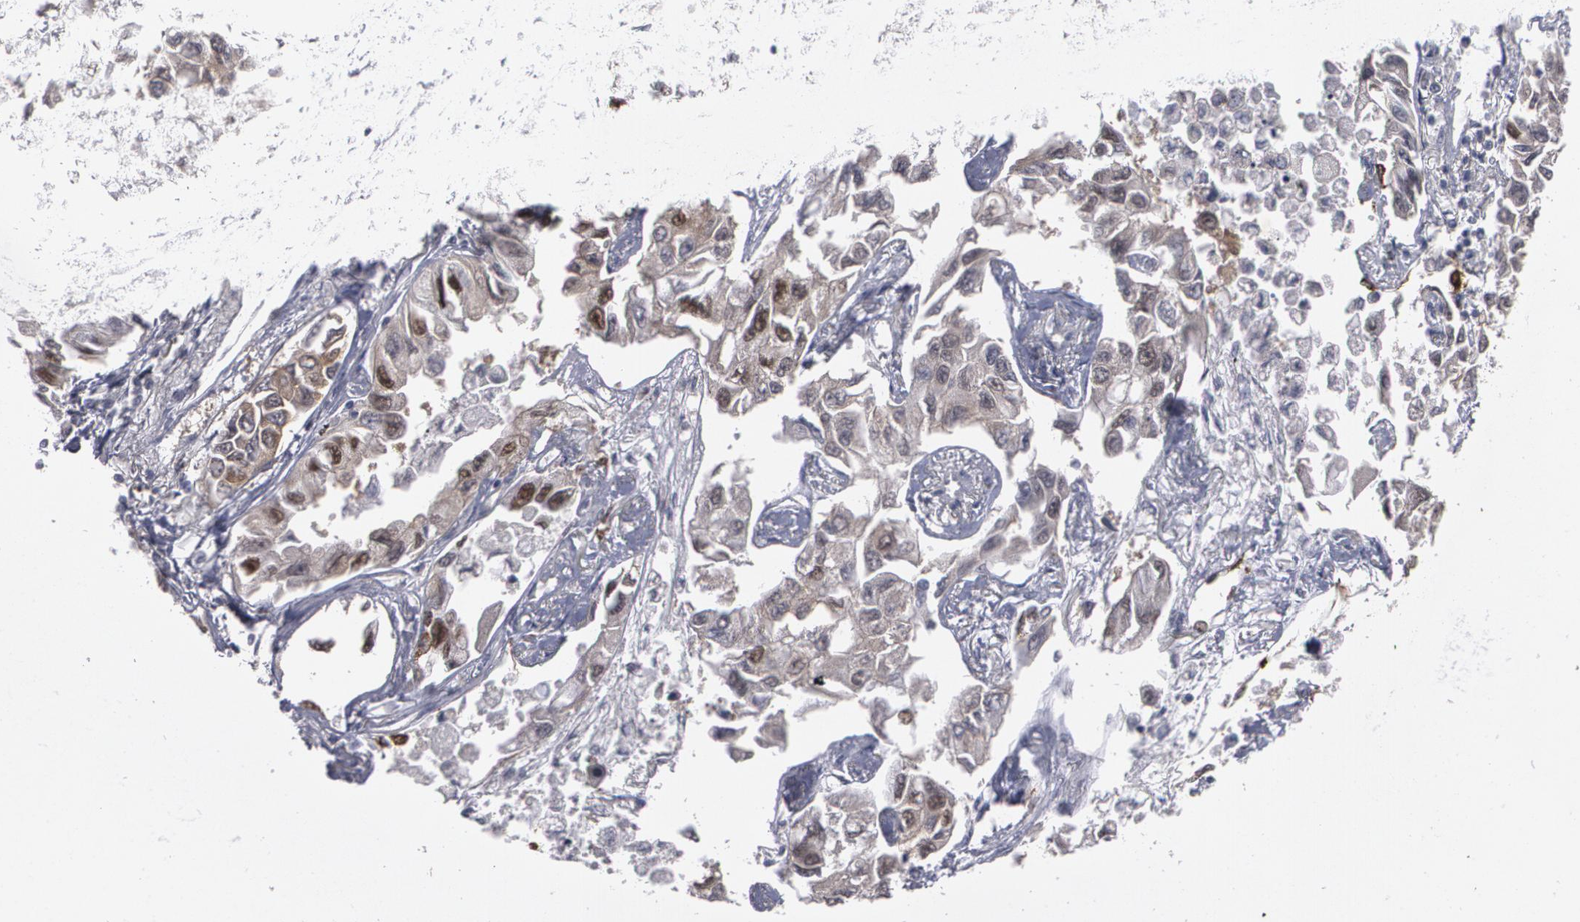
{"staining": {"intensity": "weak", "quantity": "25%-75%", "location": "cytoplasmic/membranous"}, "tissue": "lung cancer", "cell_type": "Tumor cells", "image_type": "cancer", "snomed": [{"axis": "morphology", "description": "Adenocarcinoma, NOS"}, {"axis": "topography", "description": "Lung"}], "caption": "Human lung cancer (adenocarcinoma) stained for a protein (brown) reveals weak cytoplasmic/membranous positive staining in about 25%-75% of tumor cells.", "gene": "HTT", "patient": {"sex": "male", "age": 64}}